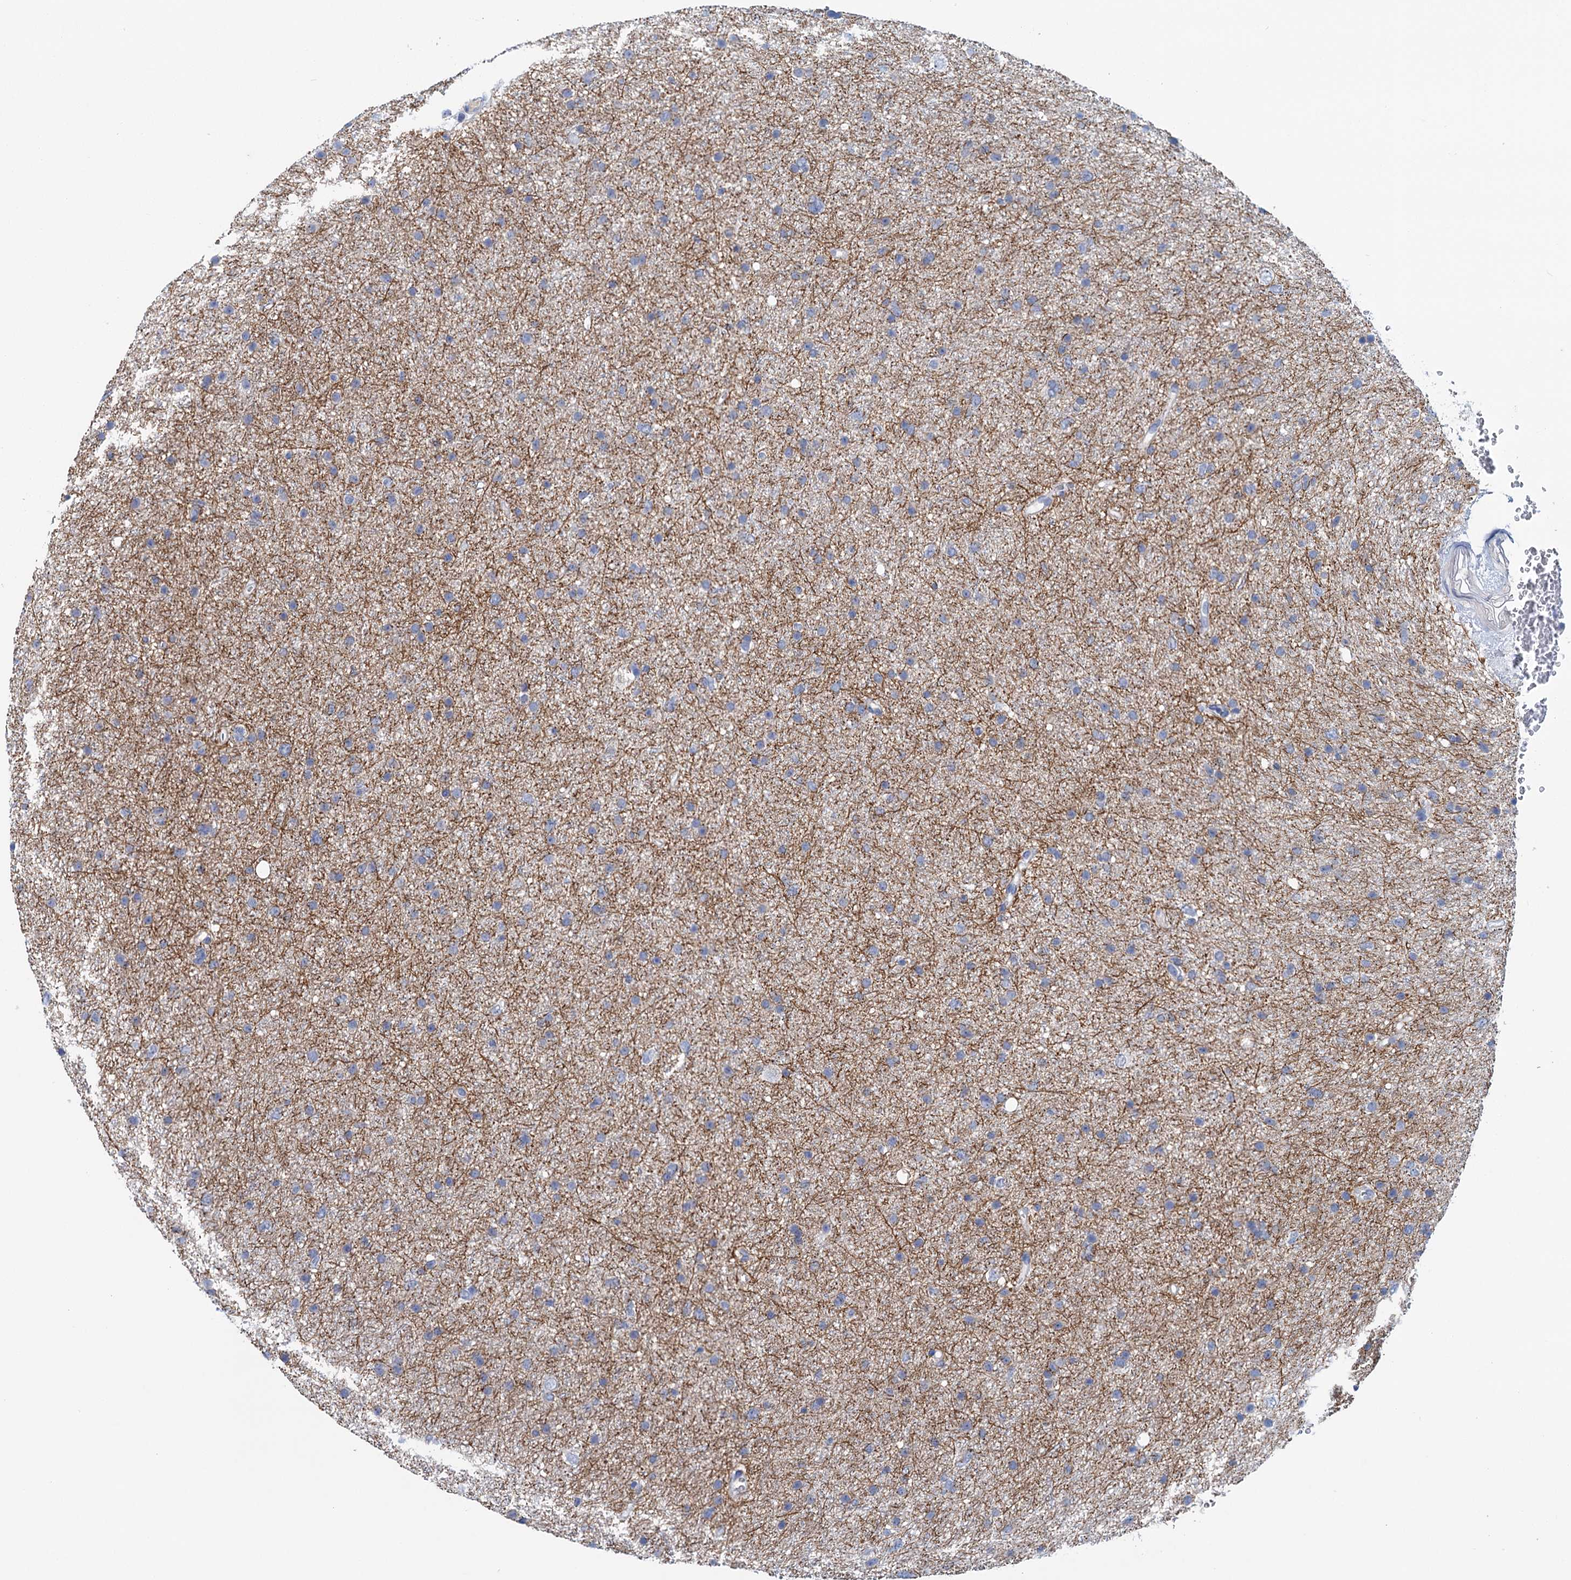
{"staining": {"intensity": "negative", "quantity": "none", "location": "none"}, "tissue": "glioma", "cell_type": "Tumor cells", "image_type": "cancer", "snomed": [{"axis": "morphology", "description": "Glioma, malignant, Low grade"}, {"axis": "topography", "description": "Cerebral cortex"}], "caption": "IHC of human malignant low-grade glioma shows no positivity in tumor cells.", "gene": "MYOZ3", "patient": {"sex": "female", "age": 39}}